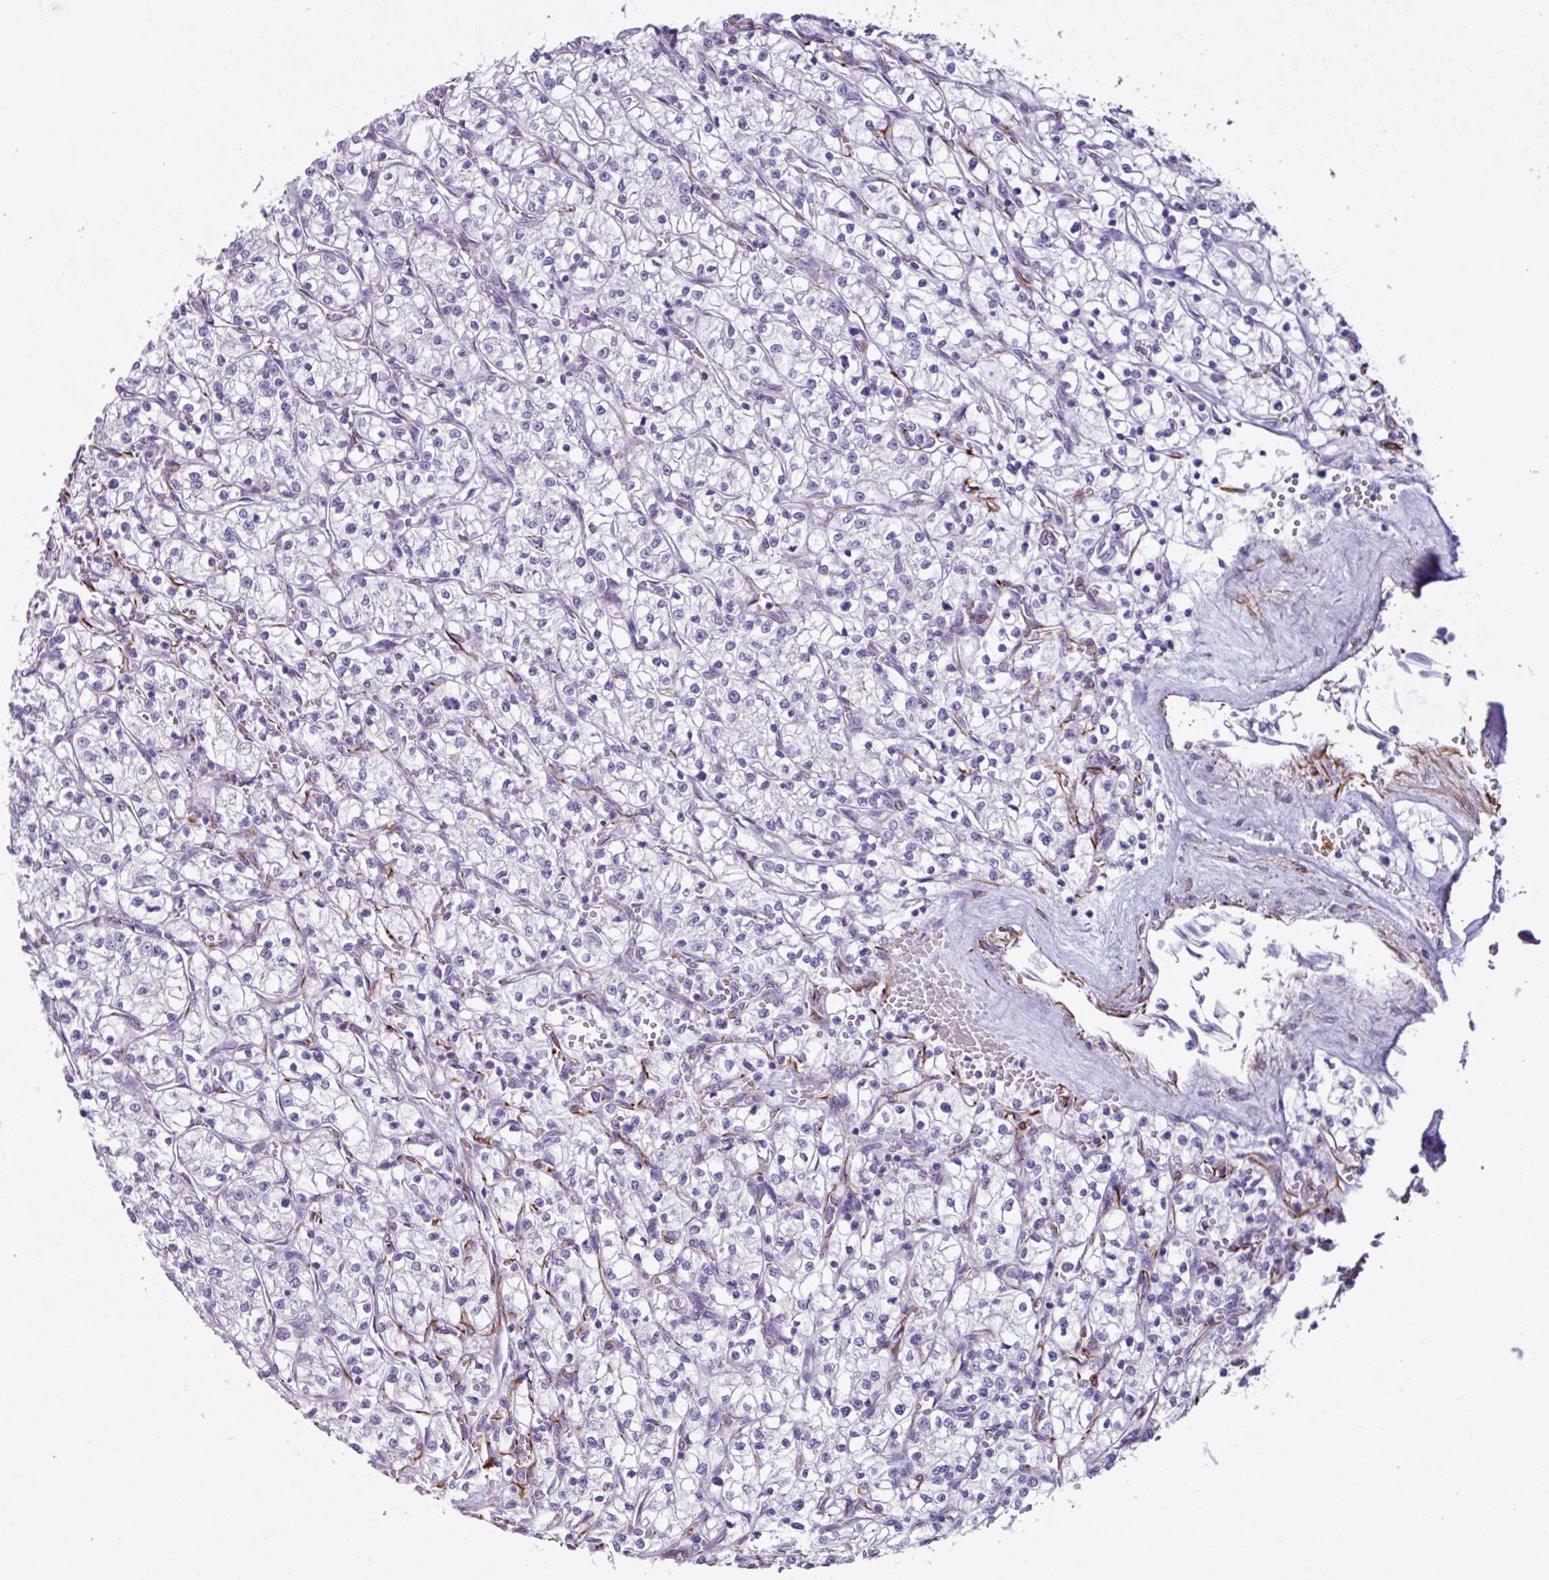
{"staining": {"intensity": "negative", "quantity": "none", "location": "none"}, "tissue": "renal cancer", "cell_type": "Tumor cells", "image_type": "cancer", "snomed": [{"axis": "morphology", "description": "Adenocarcinoma, NOS"}, {"axis": "topography", "description": "Kidney"}], "caption": "Tumor cells are negative for brown protein staining in renal cancer. Brightfield microscopy of IHC stained with DAB (3,3'-diaminobenzidine) (brown) and hematoxylin (blue), captured at high magnification.", "gene": "BTD", "patient": {"sex": "female", "age": 64}}